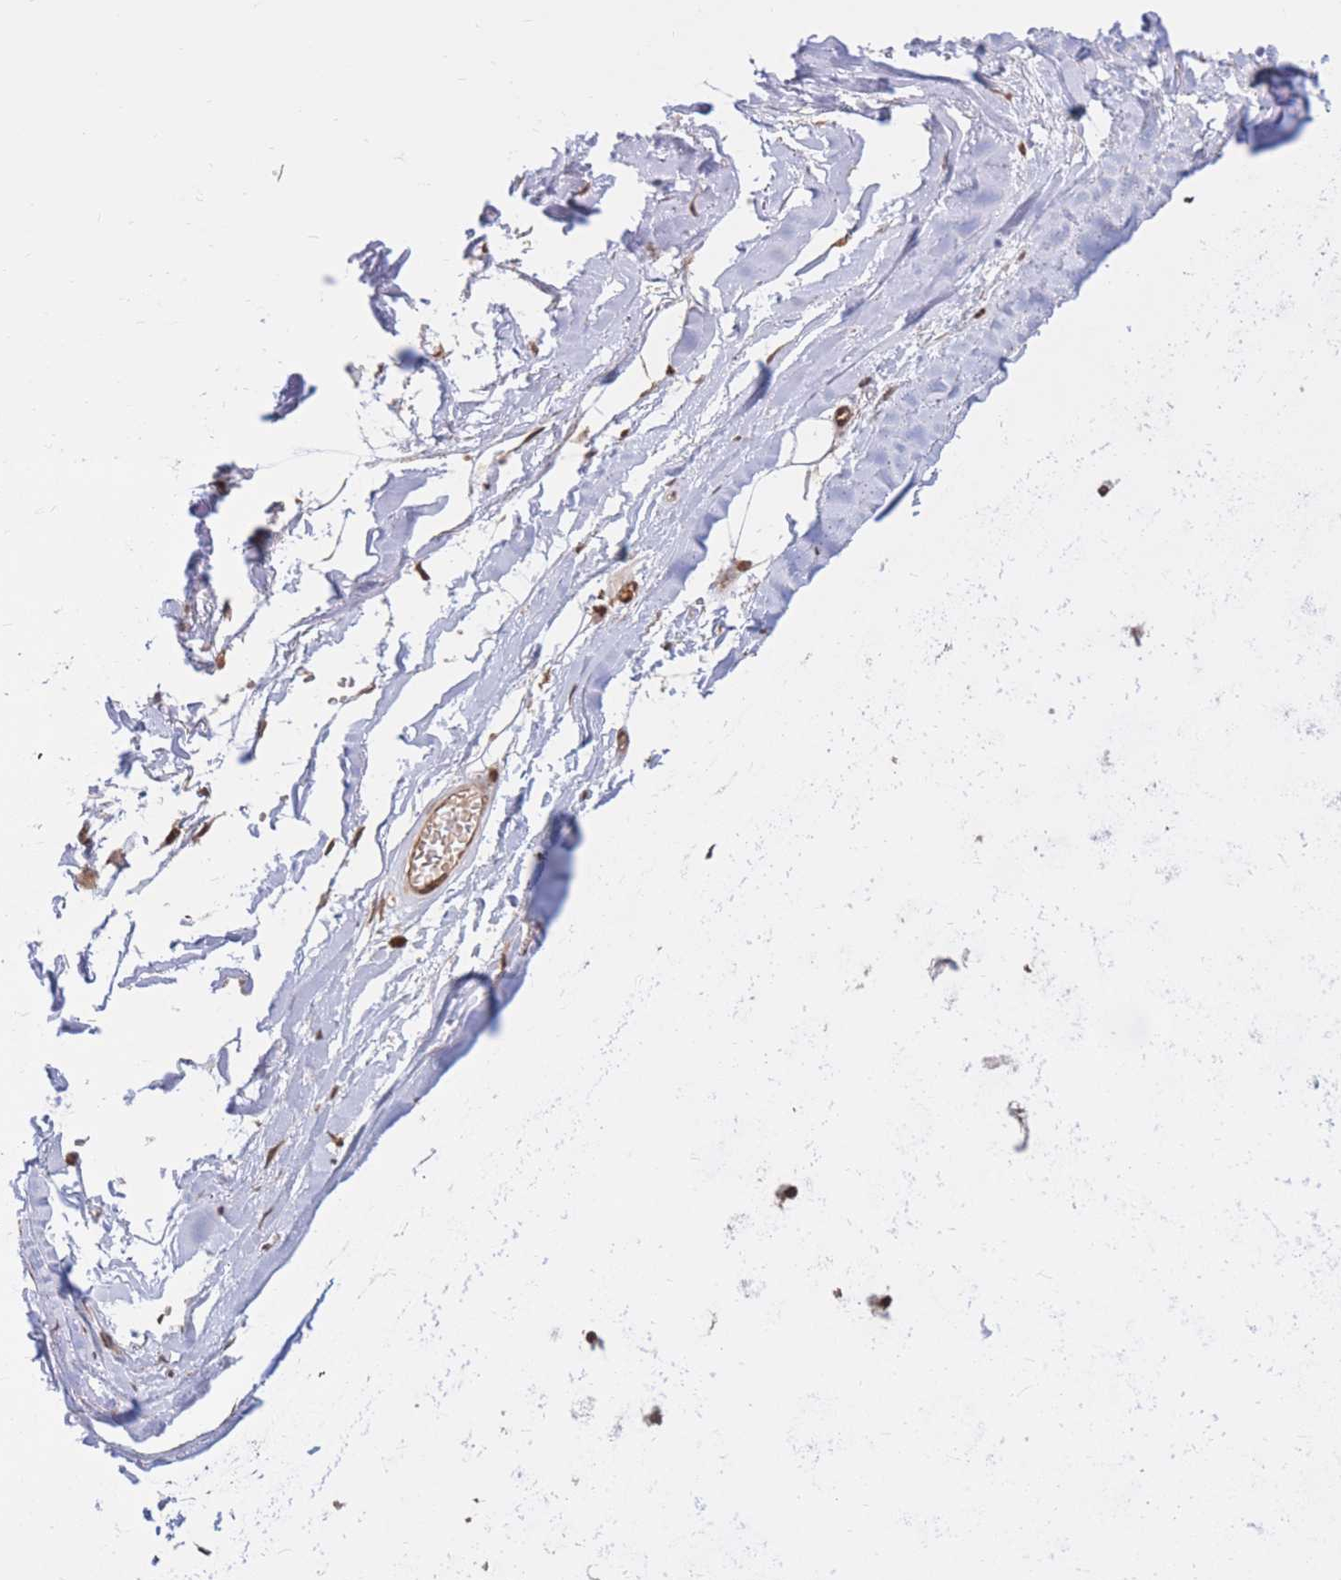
{"staining": {"intensity": "moderate", "quantity": "25%-75%", "location": "cytoplasmic/membranous,nuclear"}, "tissue": "adipose tissue", "cell_type": "Adipocytes", "image_type": "normal", "snomed": [{"axis": "morphology", "description": "Normal tissue, NOS"}, {"axis": "topography", "description": "Cartilage tissue"}], "caption": "High-magnification brightfield microscopy of unremarkable adipose tissue stained with DAB (3,3'-diaminobenzidine) (brown) and counterstained with hematoxylin (blue). adipocytes exhibit moderate cytoplasmic/membranous,nuclear expression is present in approximately25%-75% of cells. The staining was performed using DAB (3,3'-diaminobenzidine) to visualize the protein expression in brown, while the nuclei were stained in blue with hematoxylin (Magnification: 20x).", "gene": "SRA1", "patient": {"sex": "male", "age": 73}}